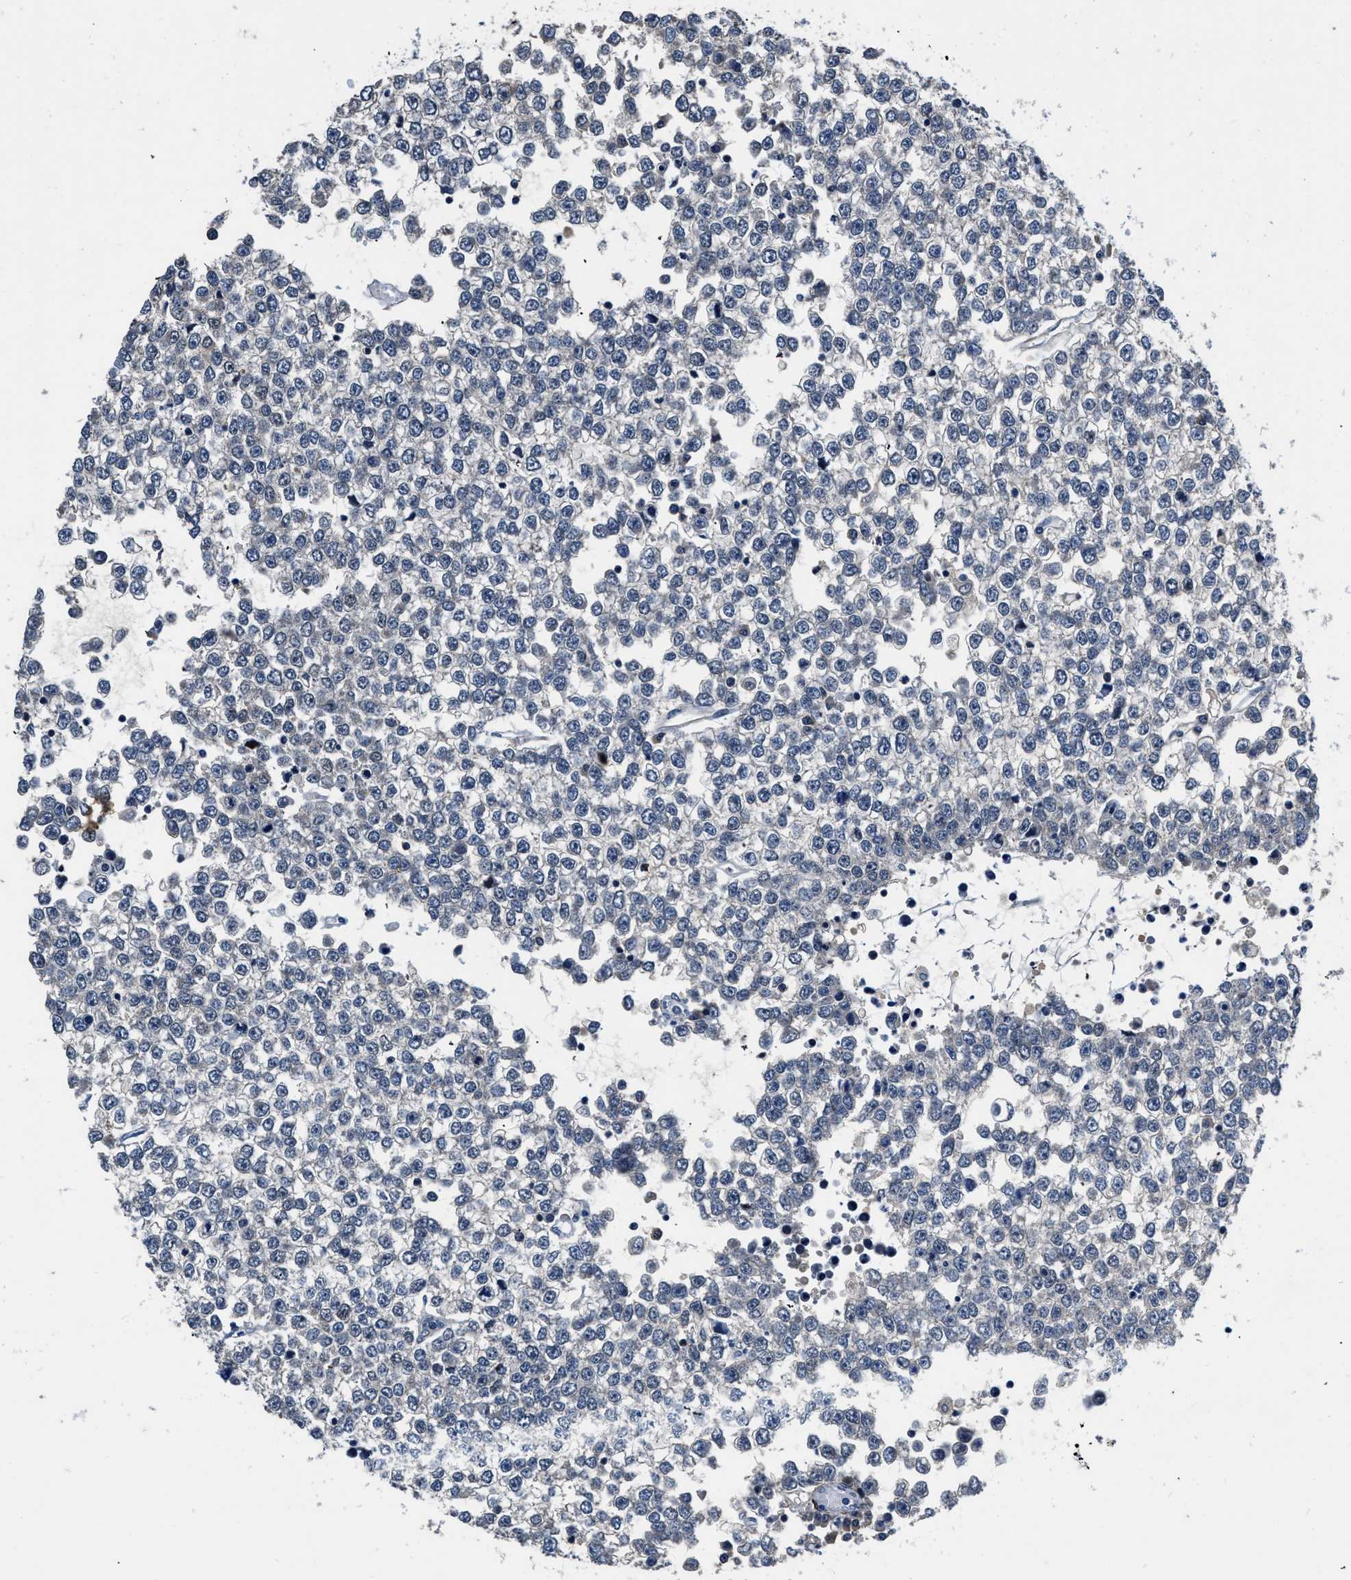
{"staining": {"intensity": "negative", "quantity": "none", "location": "none"}, "tissue": "testis cancer", "cell_type": "Tumor cells", "image_type": "cancer", "snomed": [{"axis": "morphology", "description": "Seminoma, NOS"}, {"axis": "topography", "description": "Testis"}], "caption": "Immunohistochemical staining of human testis cancer exhibits no significant expression in tumor cells. (DAB immunohistochemistry with hematoxylin counter stain).", "gene": "LANCL2", "patient": {"sex": "male", "age": 65}}